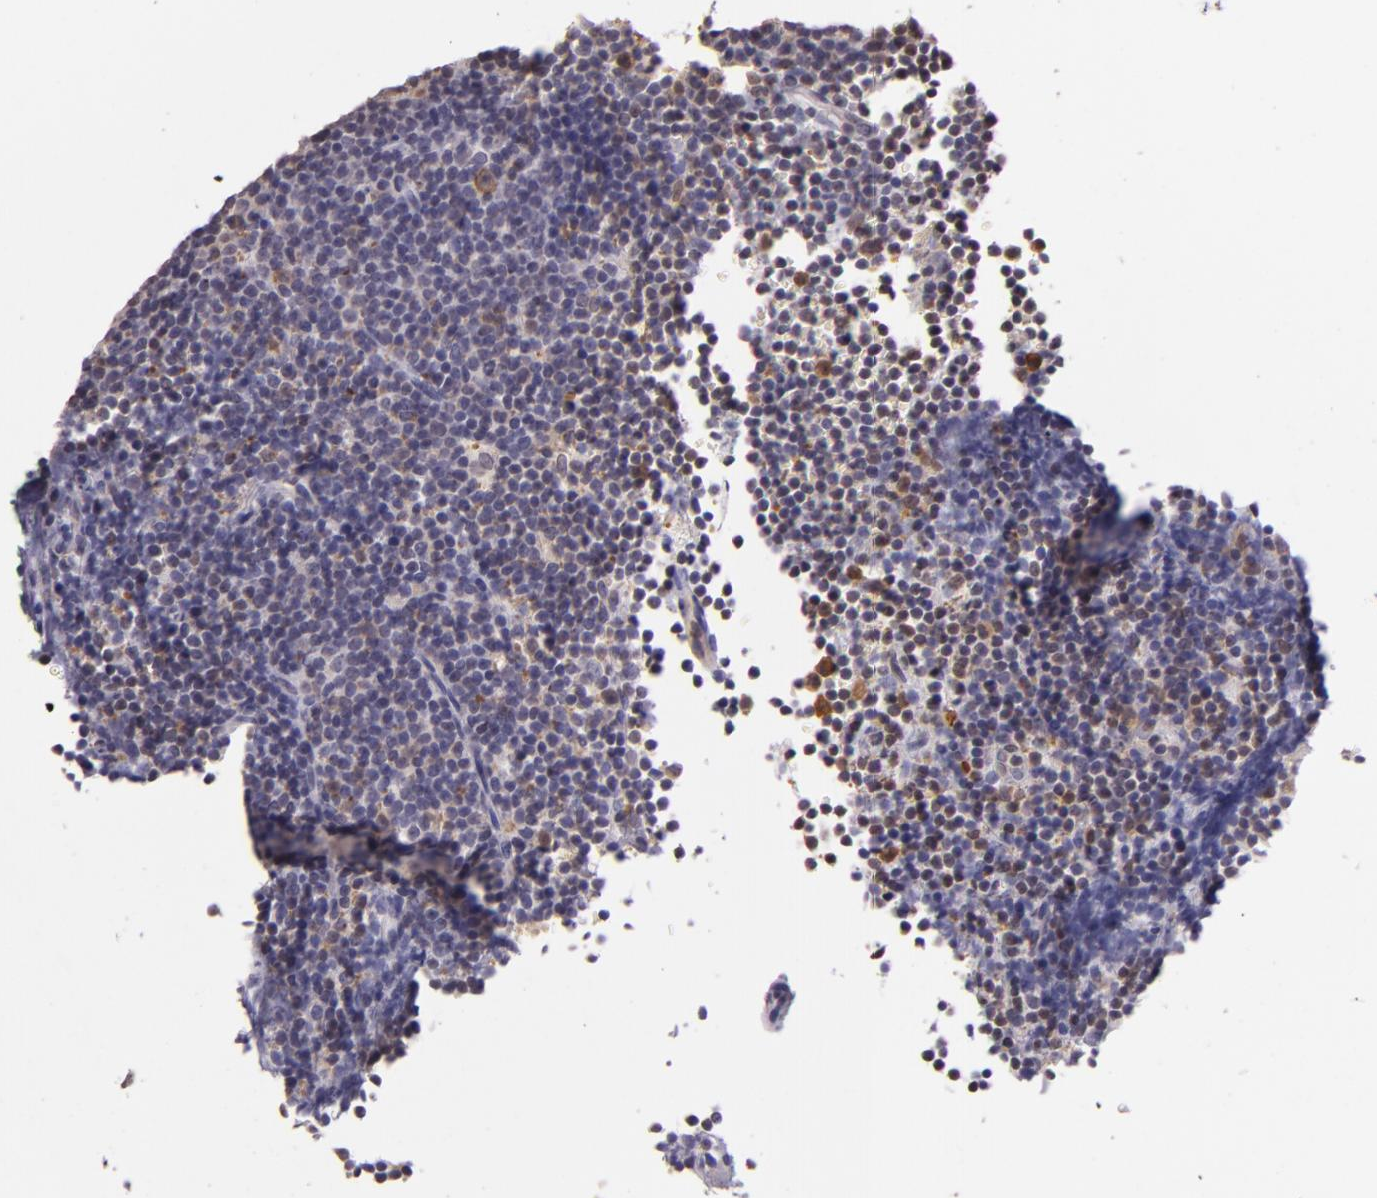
{"staining": {"intensity": "negative", "quantity": "none", "location": "none"}, "tissue": "lymphoma", "cell_type": "Tumor cells", "image_type": "cancer", "snomed": [{"axis": "morphology", "description": "Malignant lymphoma, non-Hodgkin's type, Low grade"}, {"axis": "topography", "description": "Lymph node"}], "caption": "Immunohistochemical staining of human low-grade malignant lymphoma, non-Hodgkin's type displays no significant staining in tumor cells.", "gene": "HSPA8", "patient": {"sex": "female", "age": 69}}